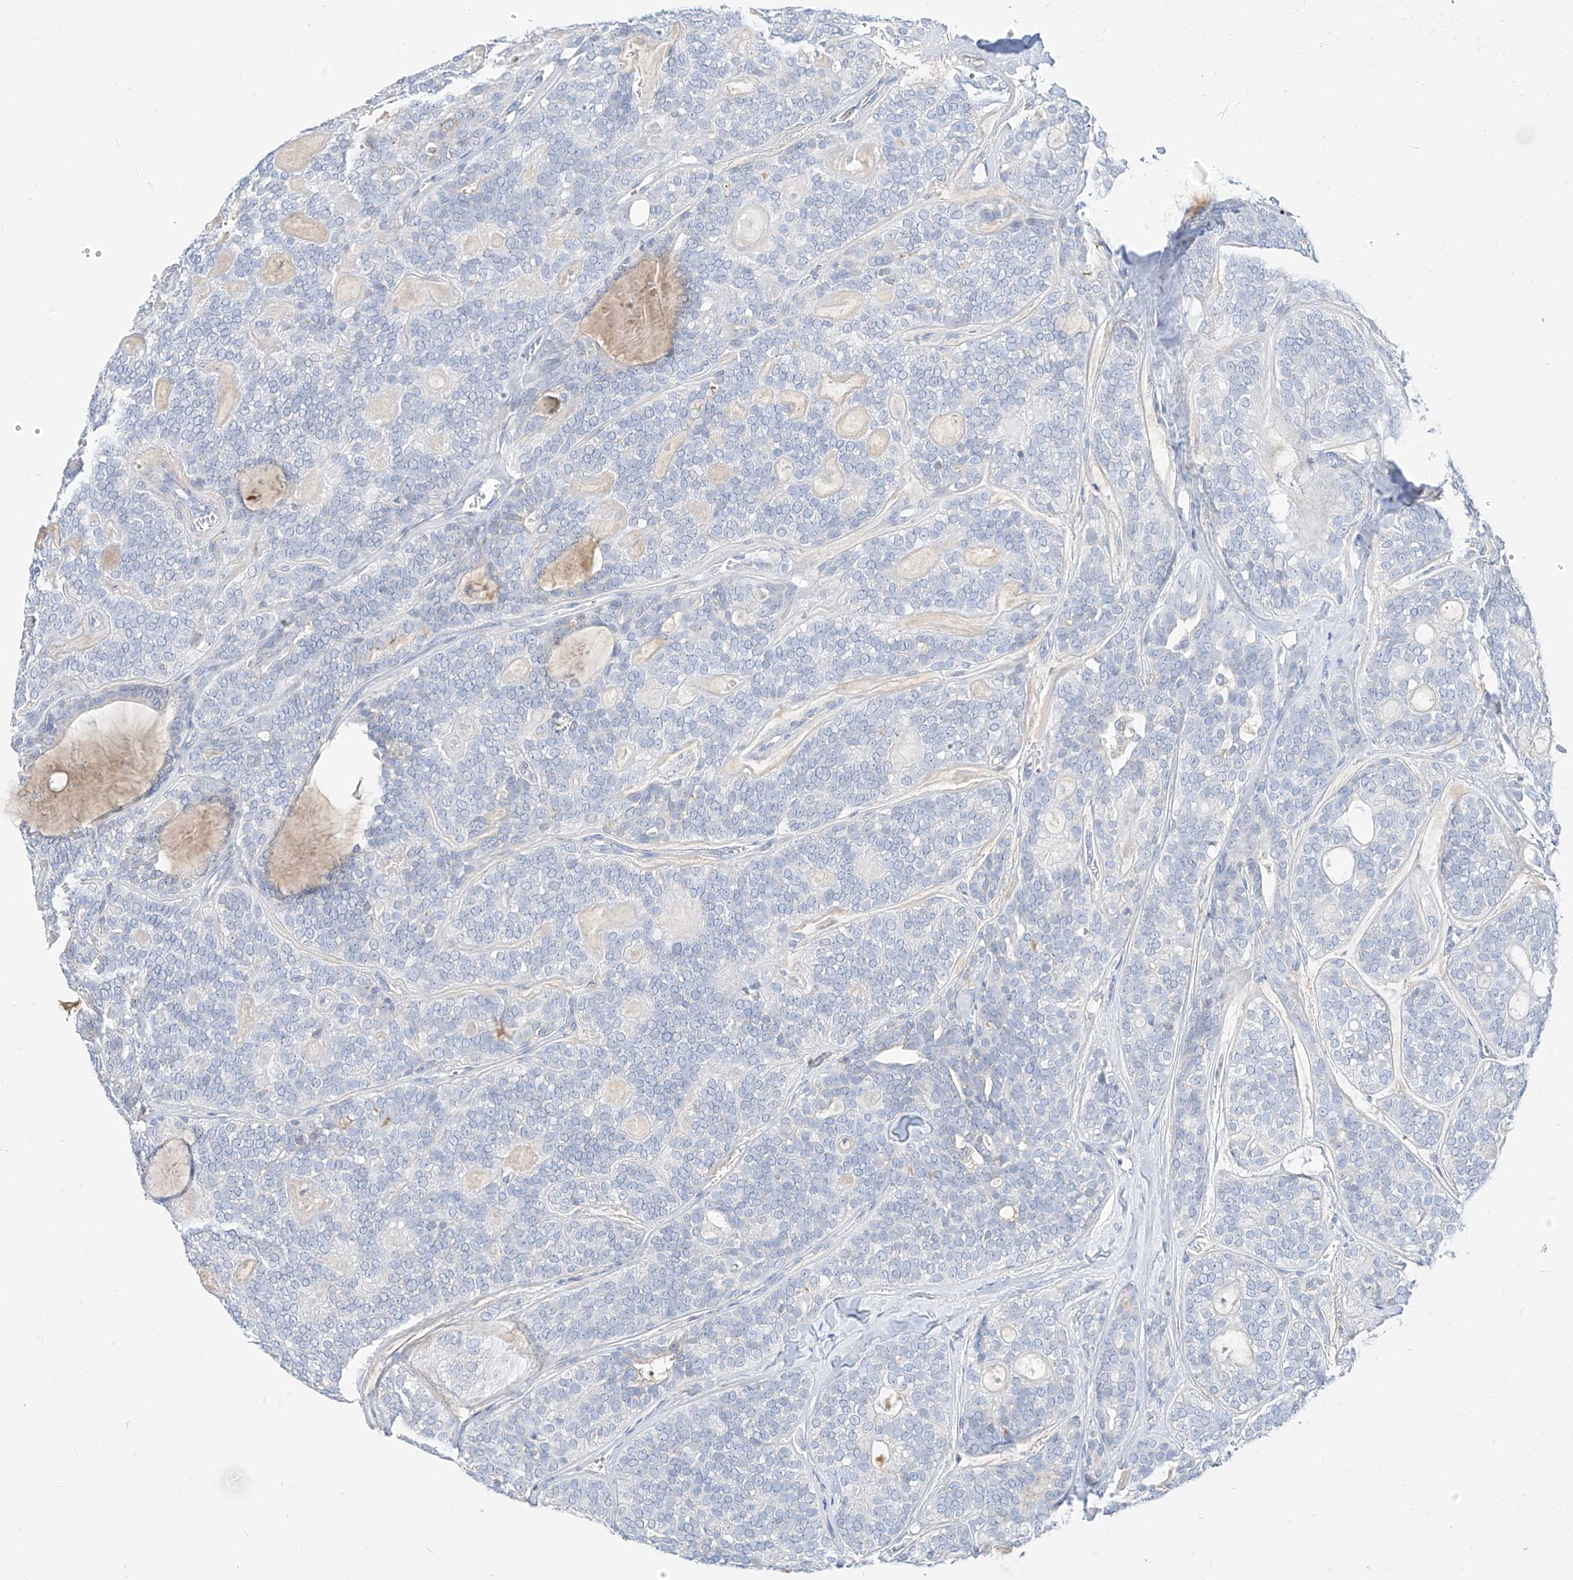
{"staining": {"intensity": "negative", "quantity": "none", "location": "none"}, "tissue": "head and neck cancer", "cell_type": "Tumor cells", "image_type": "cancer", "snomed": [{"axis": "morphology", "description": "Adenocarcinoma, NOS"}, {"axis": "topography", "description": "Head-Neck"}], "caption": "The photomicrograph reveals no staining of tumor cells in head and neck adenocarcinoma.", "gene": "RASA2", "patient": {"sex": "male", "age": 66}}